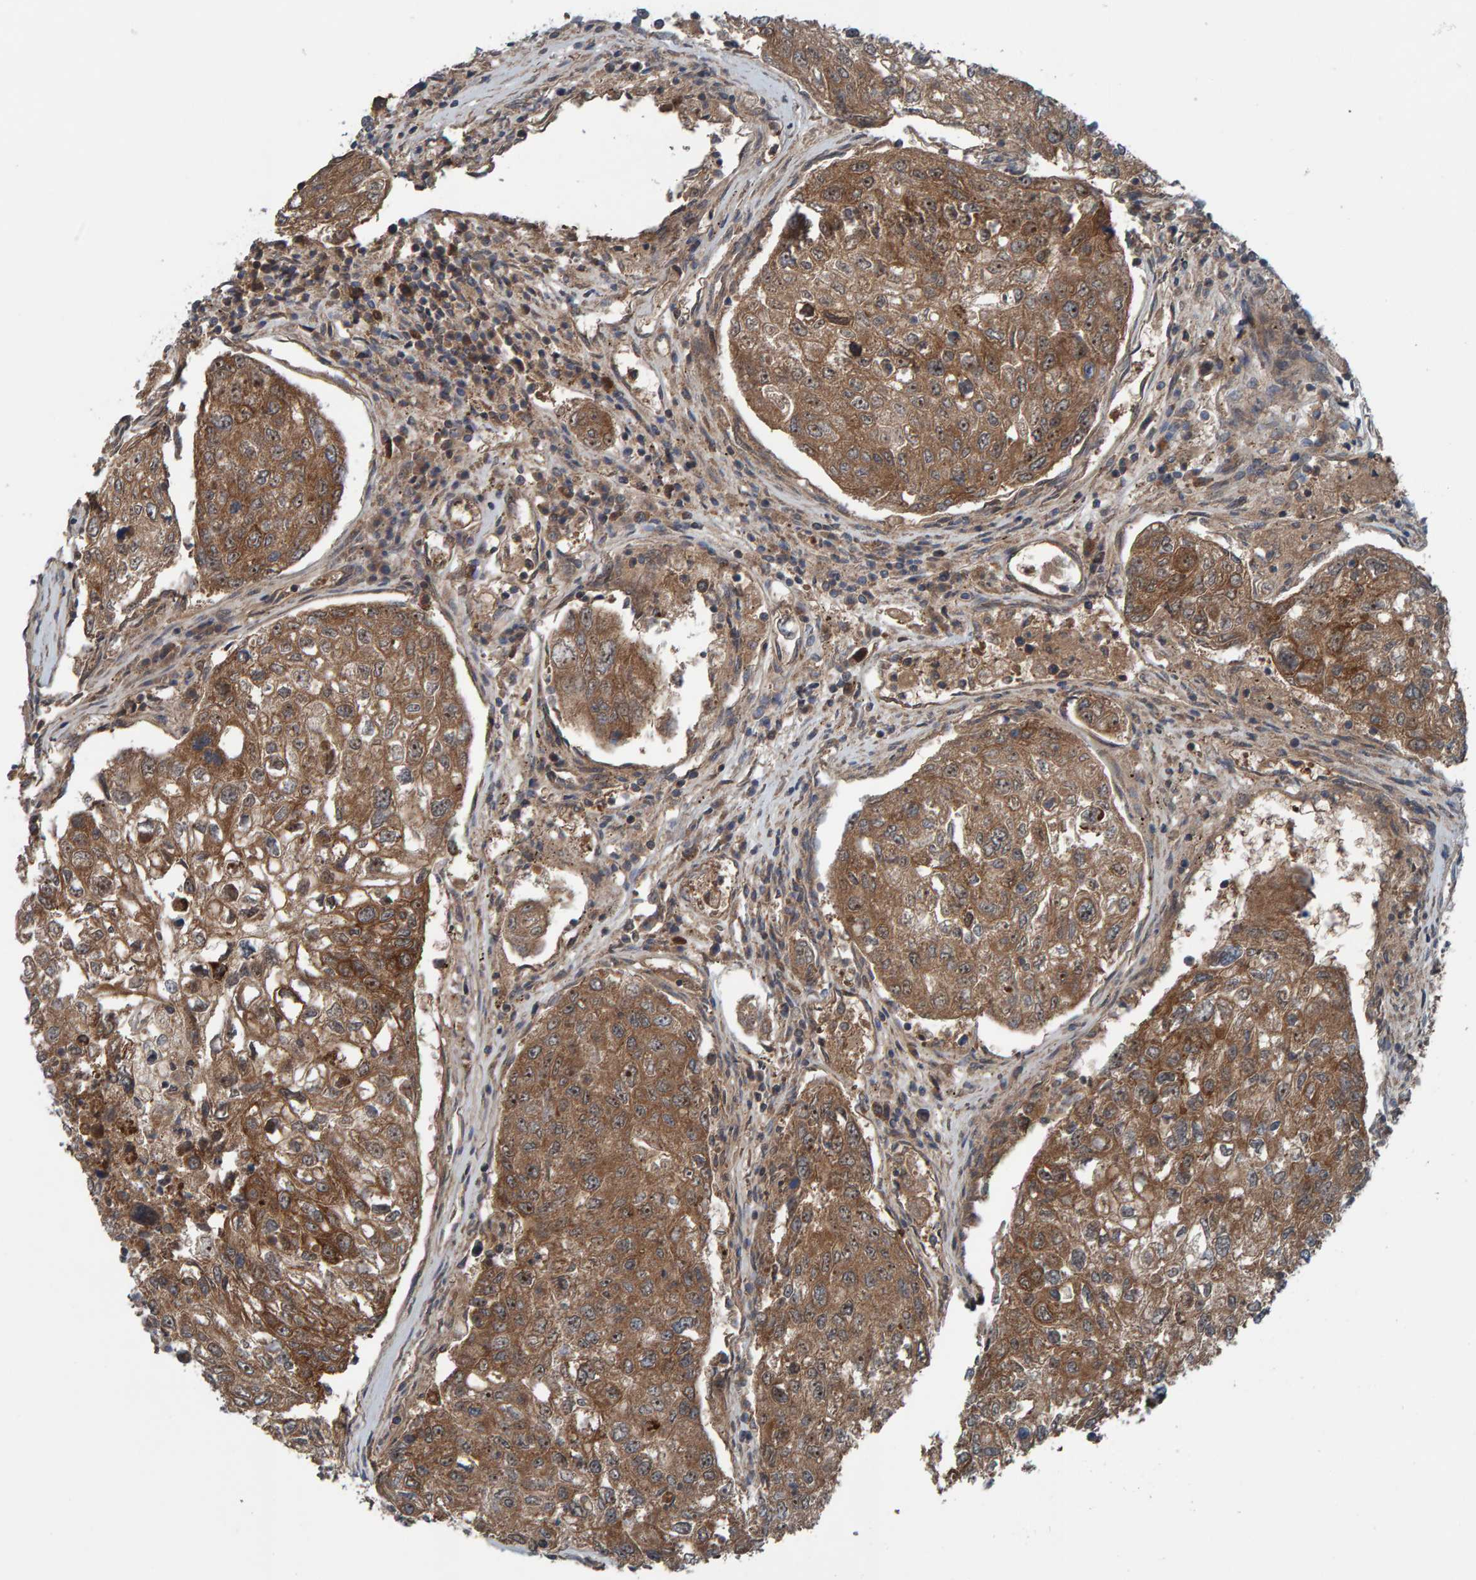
{"staining": {"intensity": "moderate", "quantity": ">75%", "location": "cytoplasmic/membranous"}, "tissue": "urothelial cancer", "cell_type": "Tumor cells", "image_type": "cancer", "snomed": [{"axis": "morphology", "description": "Urothelial carcinoma, High grade"}, {"axis": "topography", "description": "Lymph node"}, {"axis": "topography", "description": "Urinary bladder"}], "caption": "This photomicrograph displays immunohistochemistry (IHC) staining of human urothelial cancer, with medium moderate cytoplasmic/membranous expression in about >75% of tumor cells.", "gene": "CUEDC1", "patient": {"sex": "male", "age": 51}}